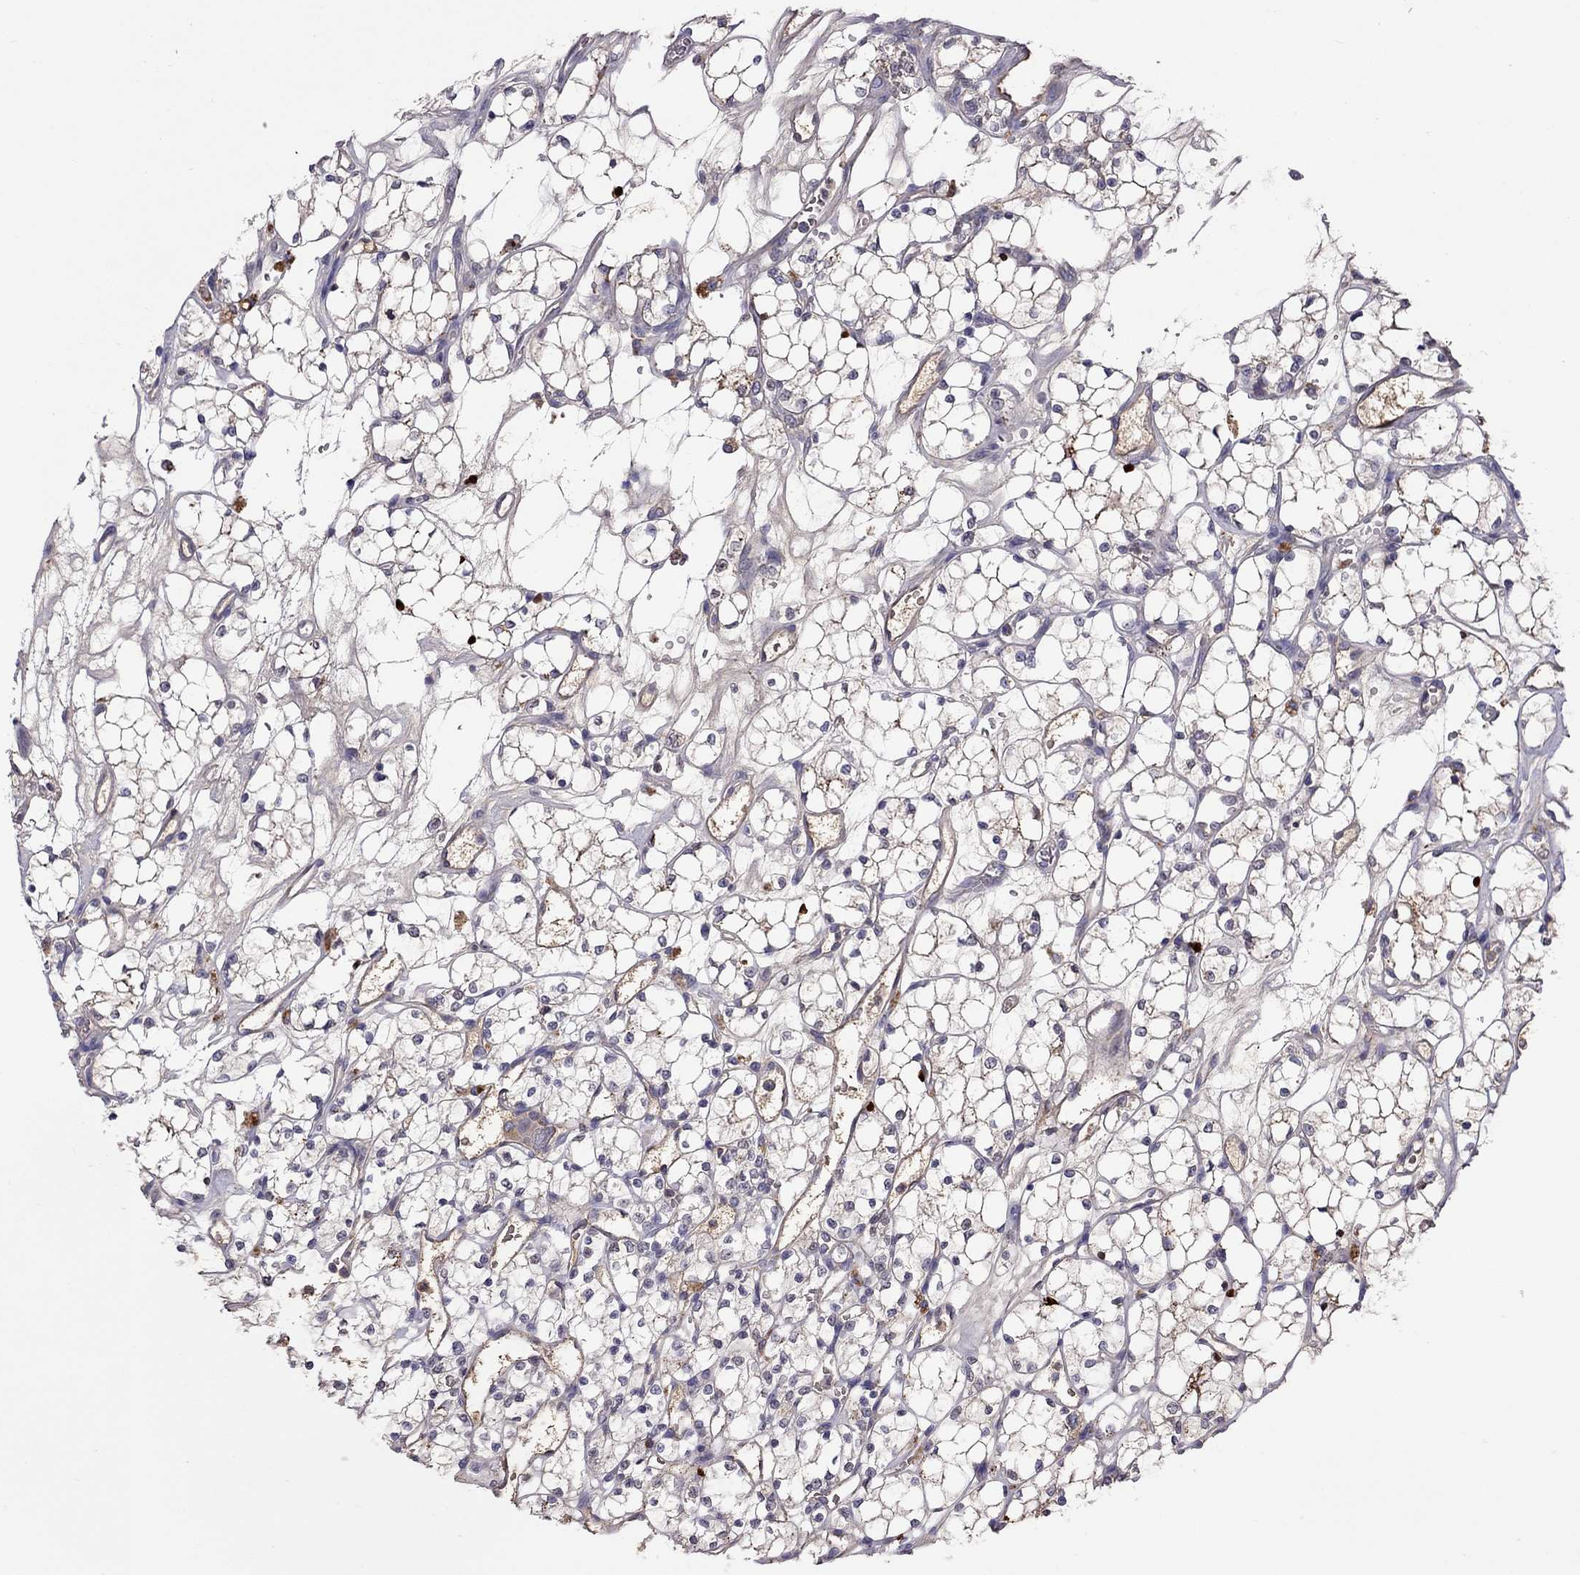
{"staining": {"intensity": "moderate", "quantity": "<25%", "location": "cytoplasmic/membranous"}, "tissue": "renal cancer", "cell_type": "Tumor cells", "image_type": "cancer", "snomed": [{"axis": "morphology", "description": "Adenocarcinoma, NOS"}, {"axis": "topography", "description": "Kidney"}], "caption": "Brown immunohistochemical staining in adenocarcinoma (renal) exhibits moderate cytoplasmic/membranous staining in approximately <25% of tumor cells.", "gene": "SERPINA3", "patient": {"sex": "female", "age": 69}}